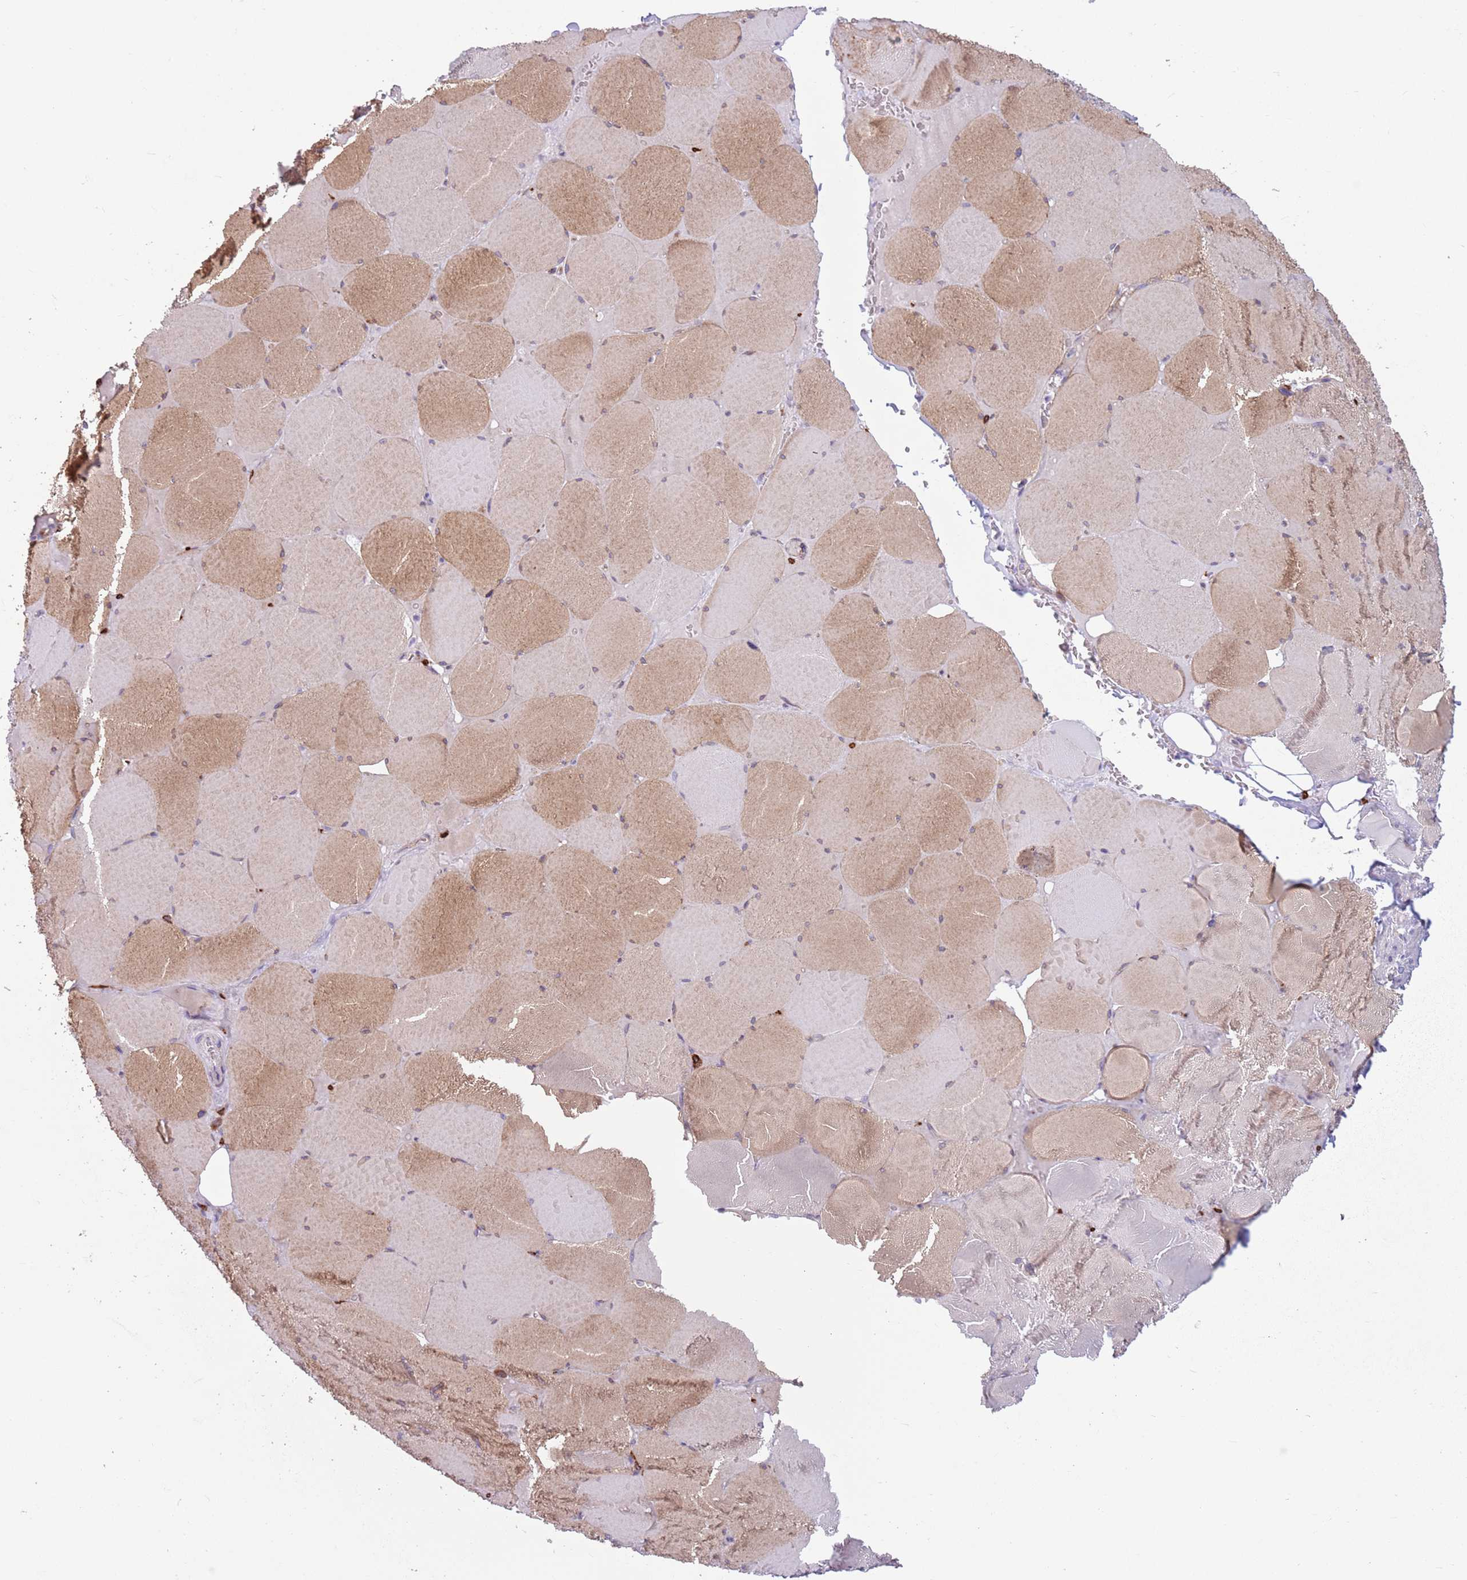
{"staining": {"intensity": "moderate", "quantity": "25%-75%", "location": "cytoplasmic/membranous"}, "tissue": "skeletal muscle", "cell_type": "Myocytes", "image_type": "normal", "snomed": [{"axis": "morphology", "description": "Normal tissue, NOS"}, {"axis": "topography", "description": "Skeletal muscle"}, {"axis": "topography", "description": "Head-Neck"}], "caption": "Immunohistochemical staining of benign human skeletal muscle displays 25%-75% levels of moderate cytoplasmic/membranous protein staining in approximately 25%-75% of myocytes. (IHC, brightfield microscopy, high magnification).", "gene": "SNX6", "patient": {"sex": "male", "age": 66}}